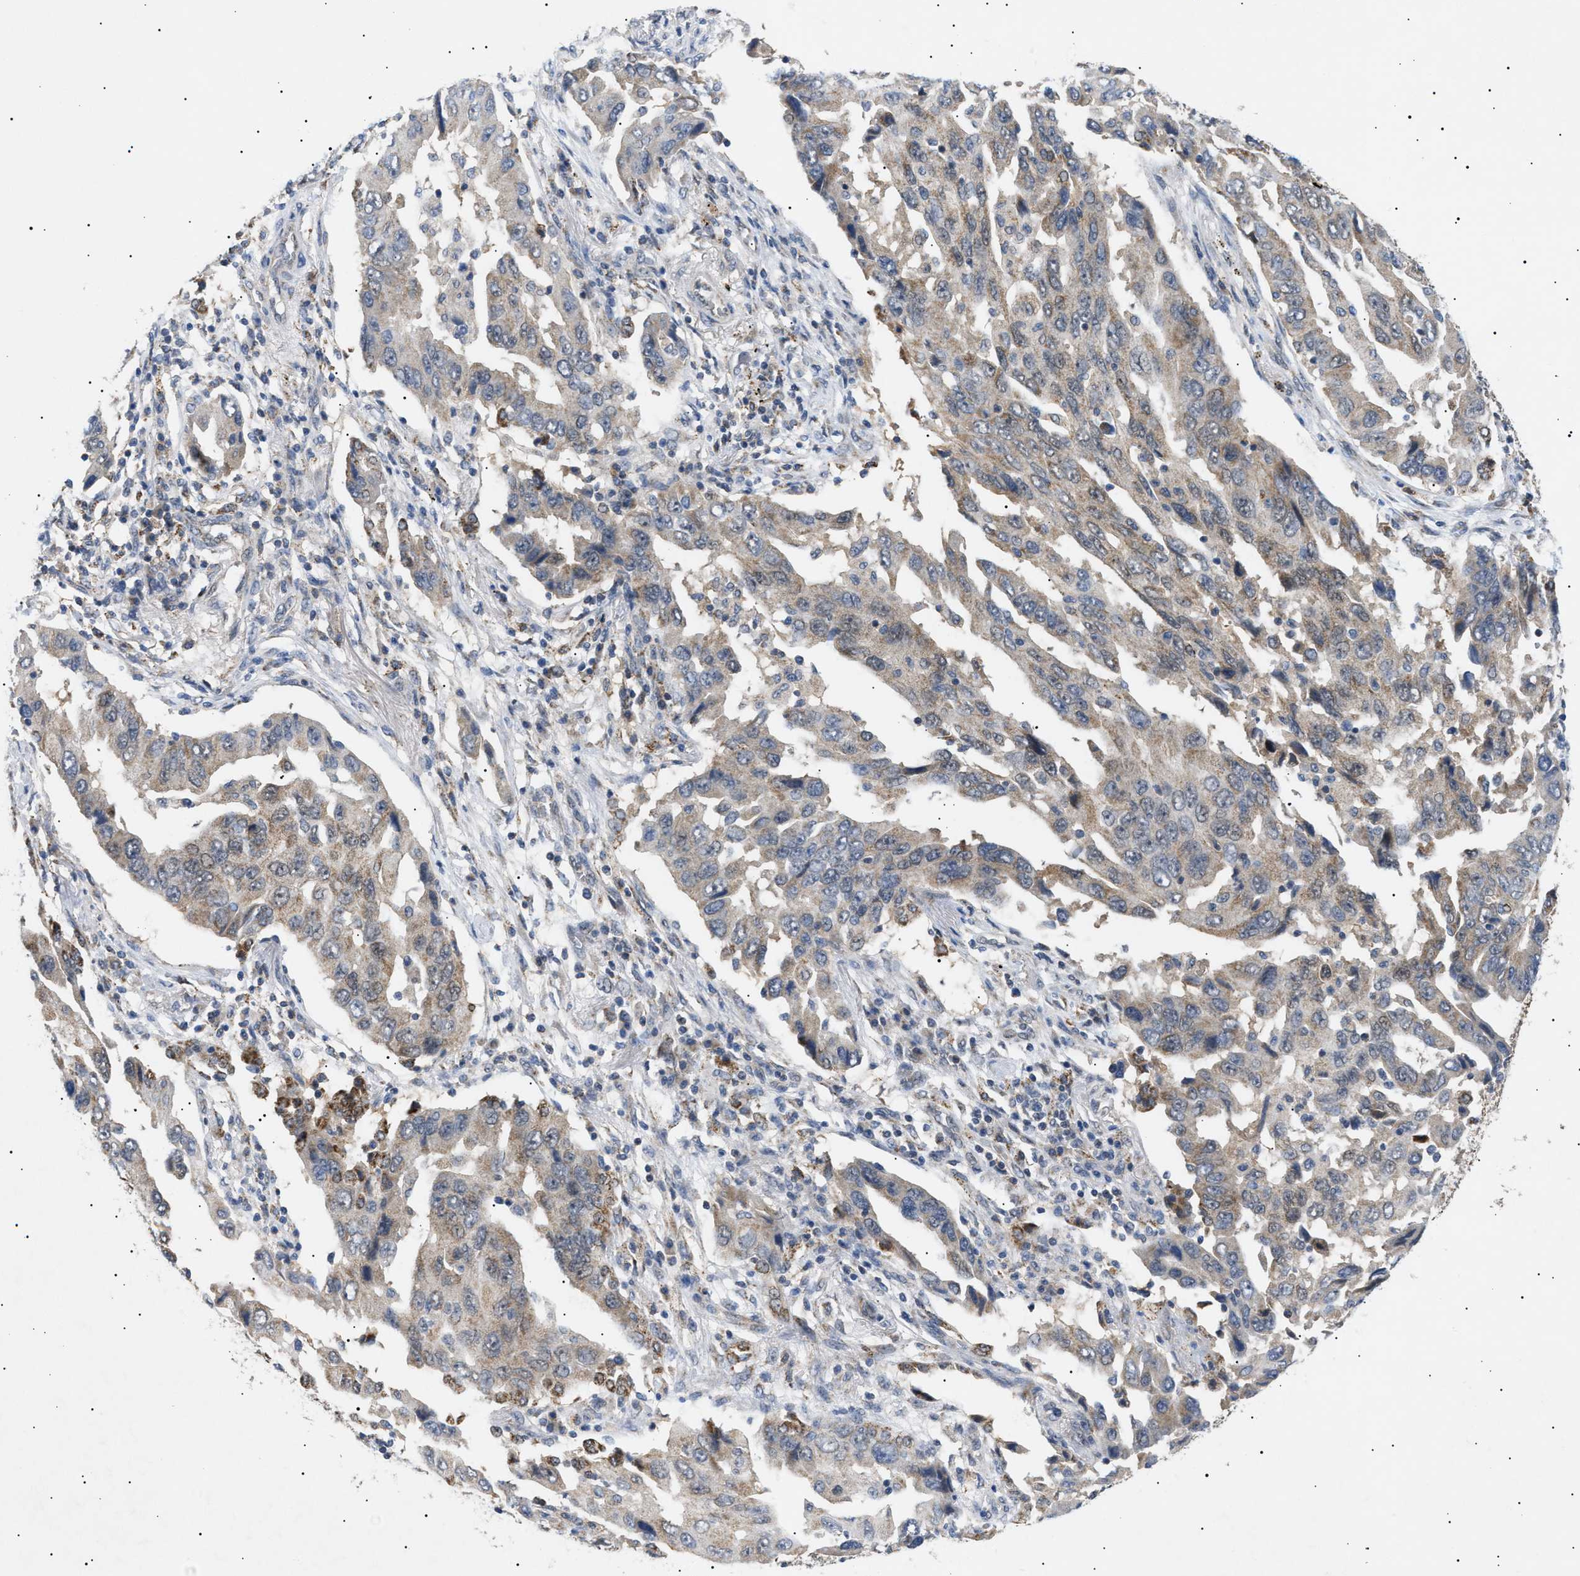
{"staining": {"intensity": "weak", "quantity": "25%-75%", "location": "cytoplasmic/membranous"}, "tissue": "lung cancer", "cell_type": "Tumor cells", "image_type": "cancer", "snomed": [{"axis": "morphology", "description": "Adenocarcinoma, NOS"}, {"axis": "topography", "description": "Lung"}], "caption": "A brown stain labels weak cytoplasmic/membranous expression of a protein in human lung cancer tumor cells. (DAB (3,3'-diaminobenzidine) IHC, brown staining for protein, blue staining for nuclei).", "gene": "SIRT5", "patient": {"sex": "female", "age": 65}}